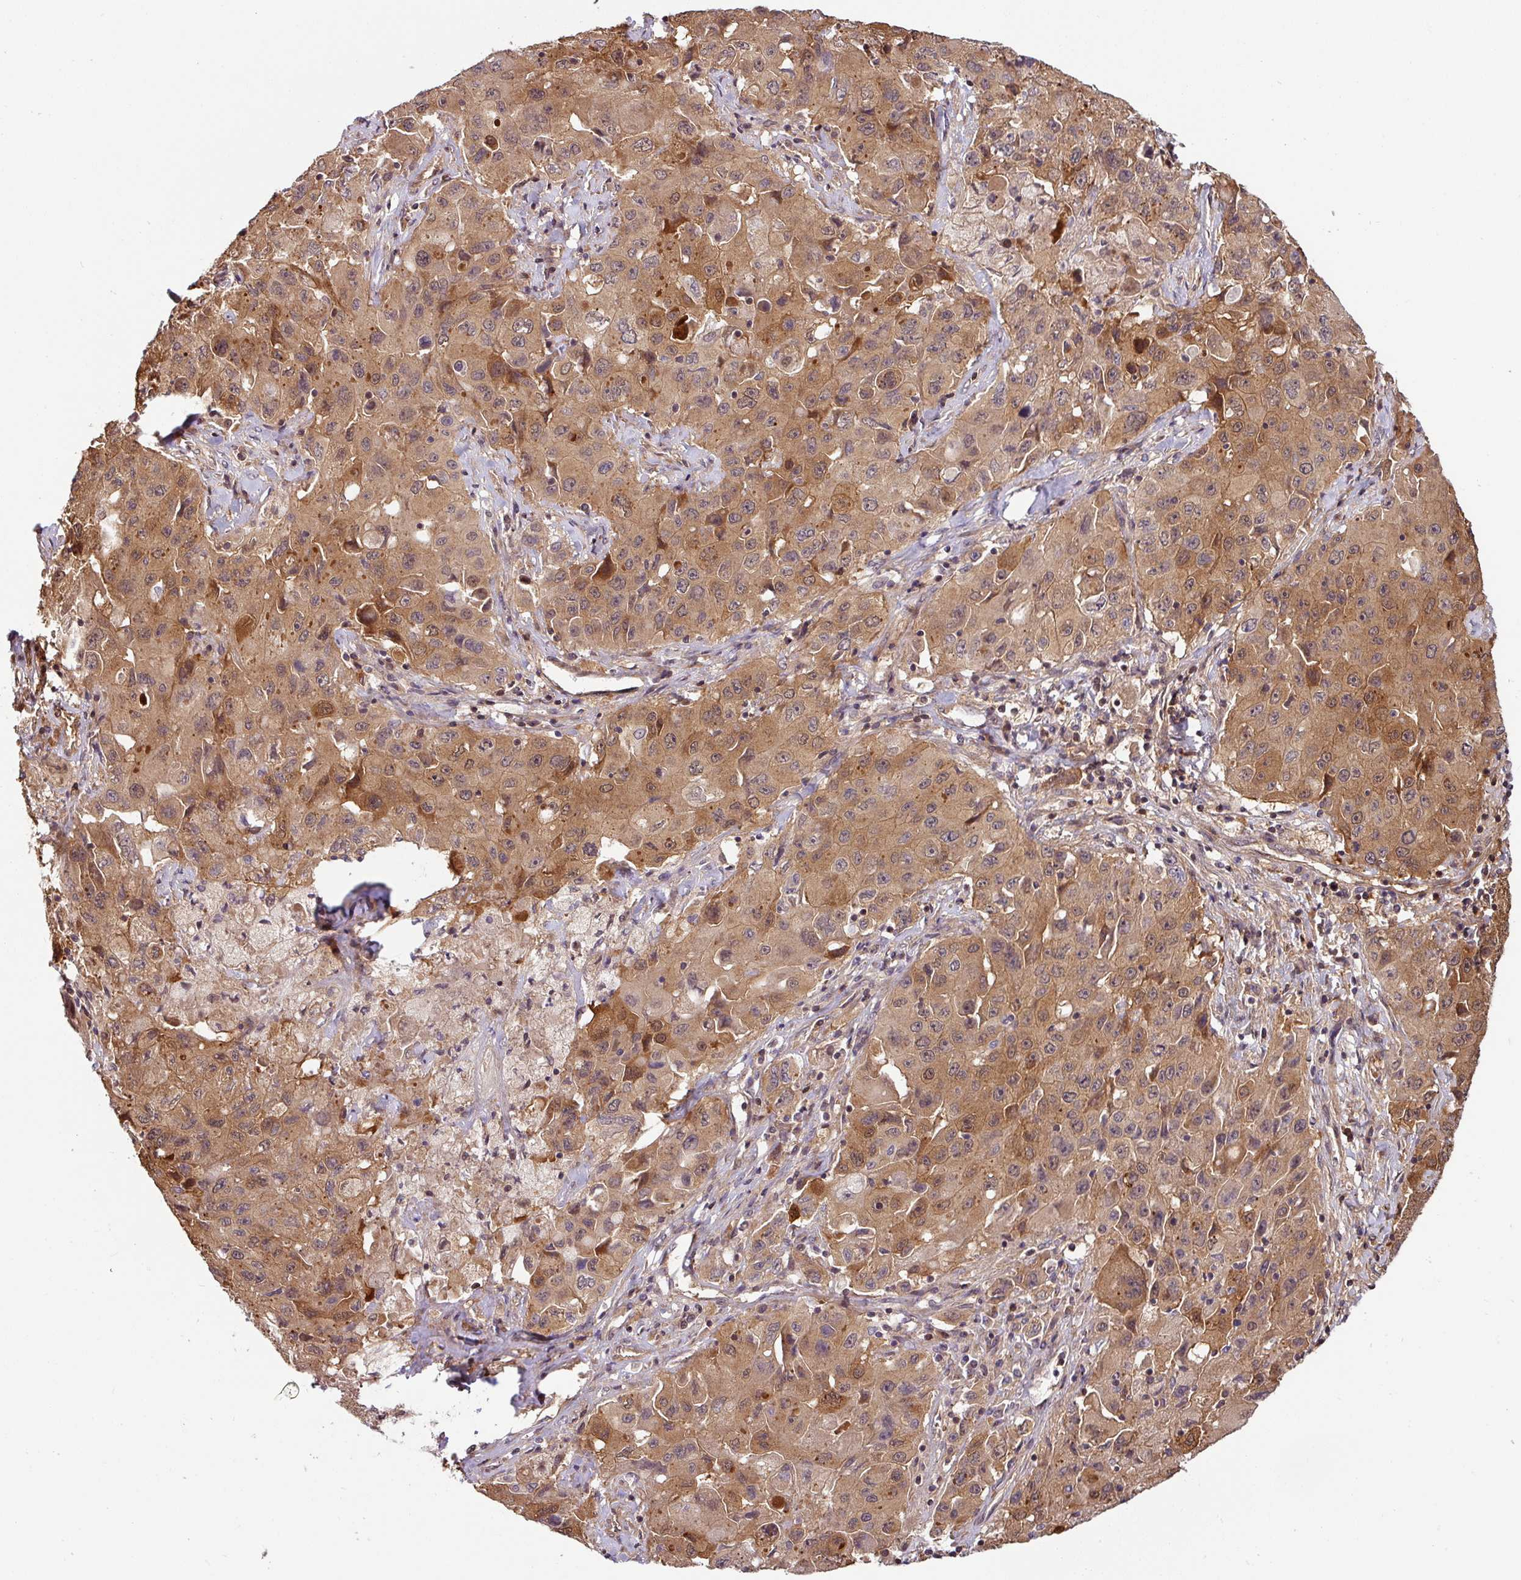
{"staining": {"intensity": "moderate", "quantity": ">75%", "location": "cytoplasmic/membranous"}, "tissue": "lung cancer", "cell_type": "Tumor cells", "image_type": "cancer", "snomed": [{"axis": "morphology", "description": "Squamous cell carcinoma, NOS"}, {"axis": "topography", "description": "Lung"}], "caption": "Human lung squamous cell carcinoma stained with a brown dye demonstrates moderate cytoplasmic/membranous positive positivity in approximately >75% of tumor cells.", "gene": "SHB", "patient": {"sex": "male", "age": 63}}